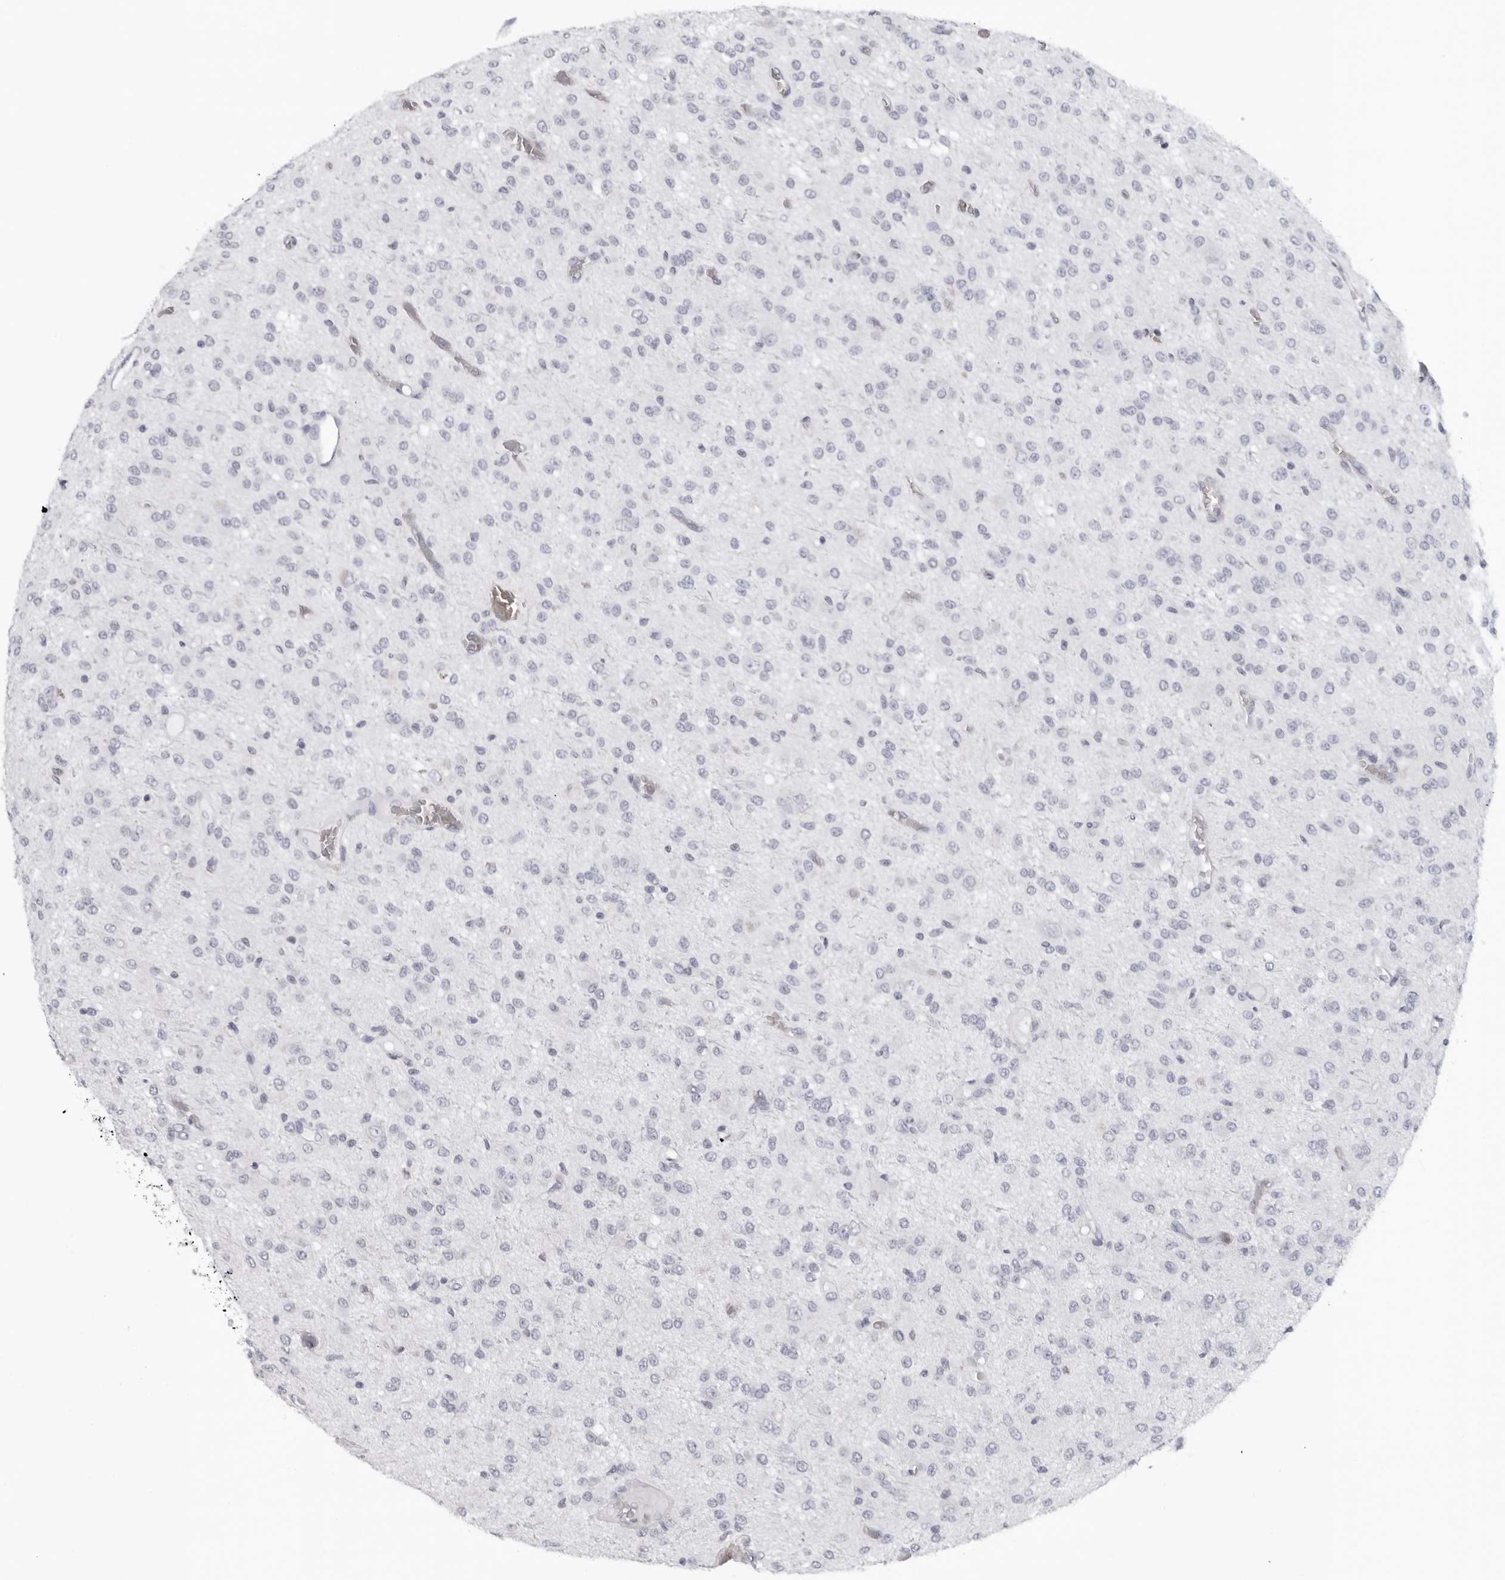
{"staining": {"intensity": "negative", "quantity": "none", "location": "none"}, "tissue": "glioma", "cell_type": "Tumor cells", "image_type": "cancer", "snomed": [{"axis": "morphology", "description": "Glioma, malignant, High grade"}, {"axis": "topography", "description": "Brain"}], "caption": "This photomicrograph is of glioma stained with immunohistochemistry to label a protein in brown with the nuclei are counter-stained blue. There is no expression in tumor cells.", "gene": "EPB41", "patient": {"sex": "female", "age": 59}}